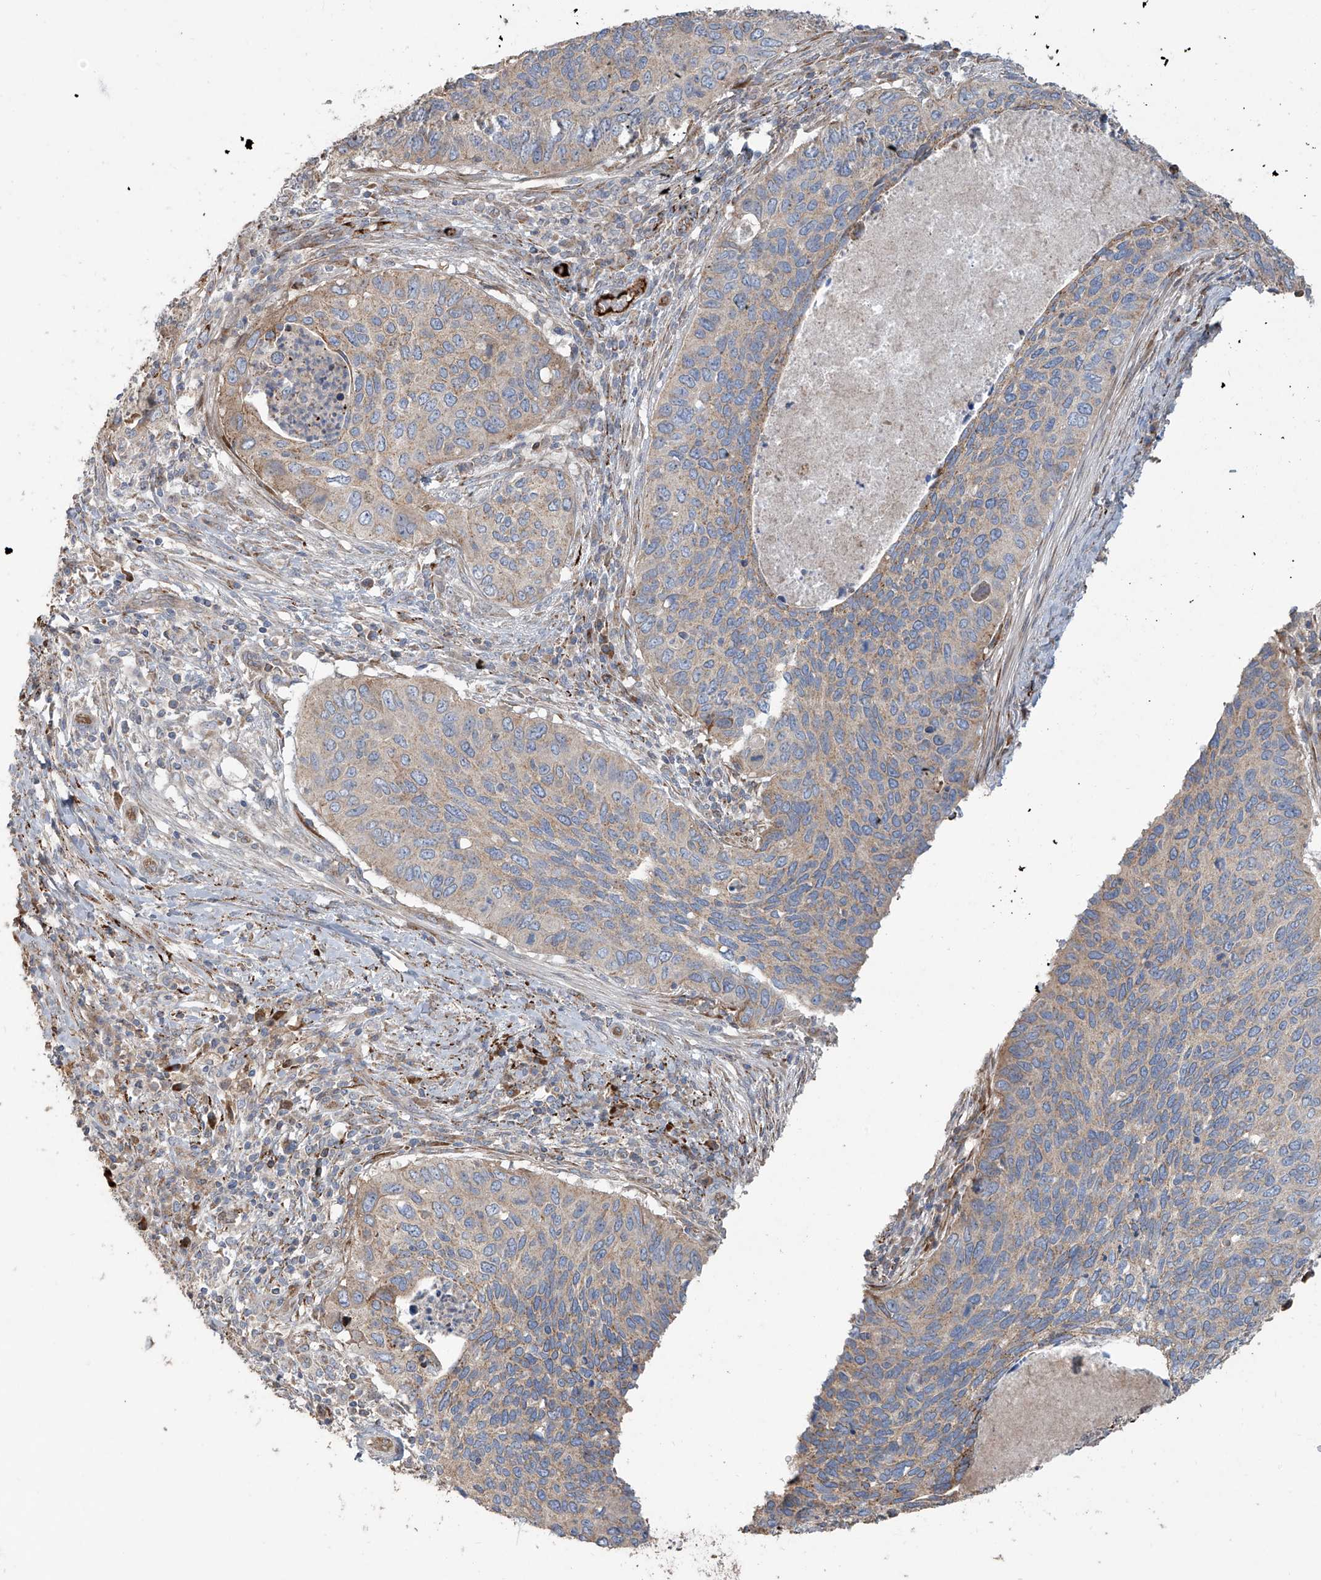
{"staining": {"intensity": "weak", "quantity": "<25%", "location": "cytoplasmic/membranous"}, "tissue": "cervical cancer", "cell_type": "Tumor cells", "image_type": "cancer", "snomed": [{"axis": "morphology", "description": "Squamous cell carcinoma, NOS"}, {"axis": "topography", "description": "Cervix"}], "caption": "Image shows no protein positivity in tumor cells of cervical squamous cell carcinoma tissue.", "gene": "ABTB1", "patient": {"sex": "female", "age": 38}}